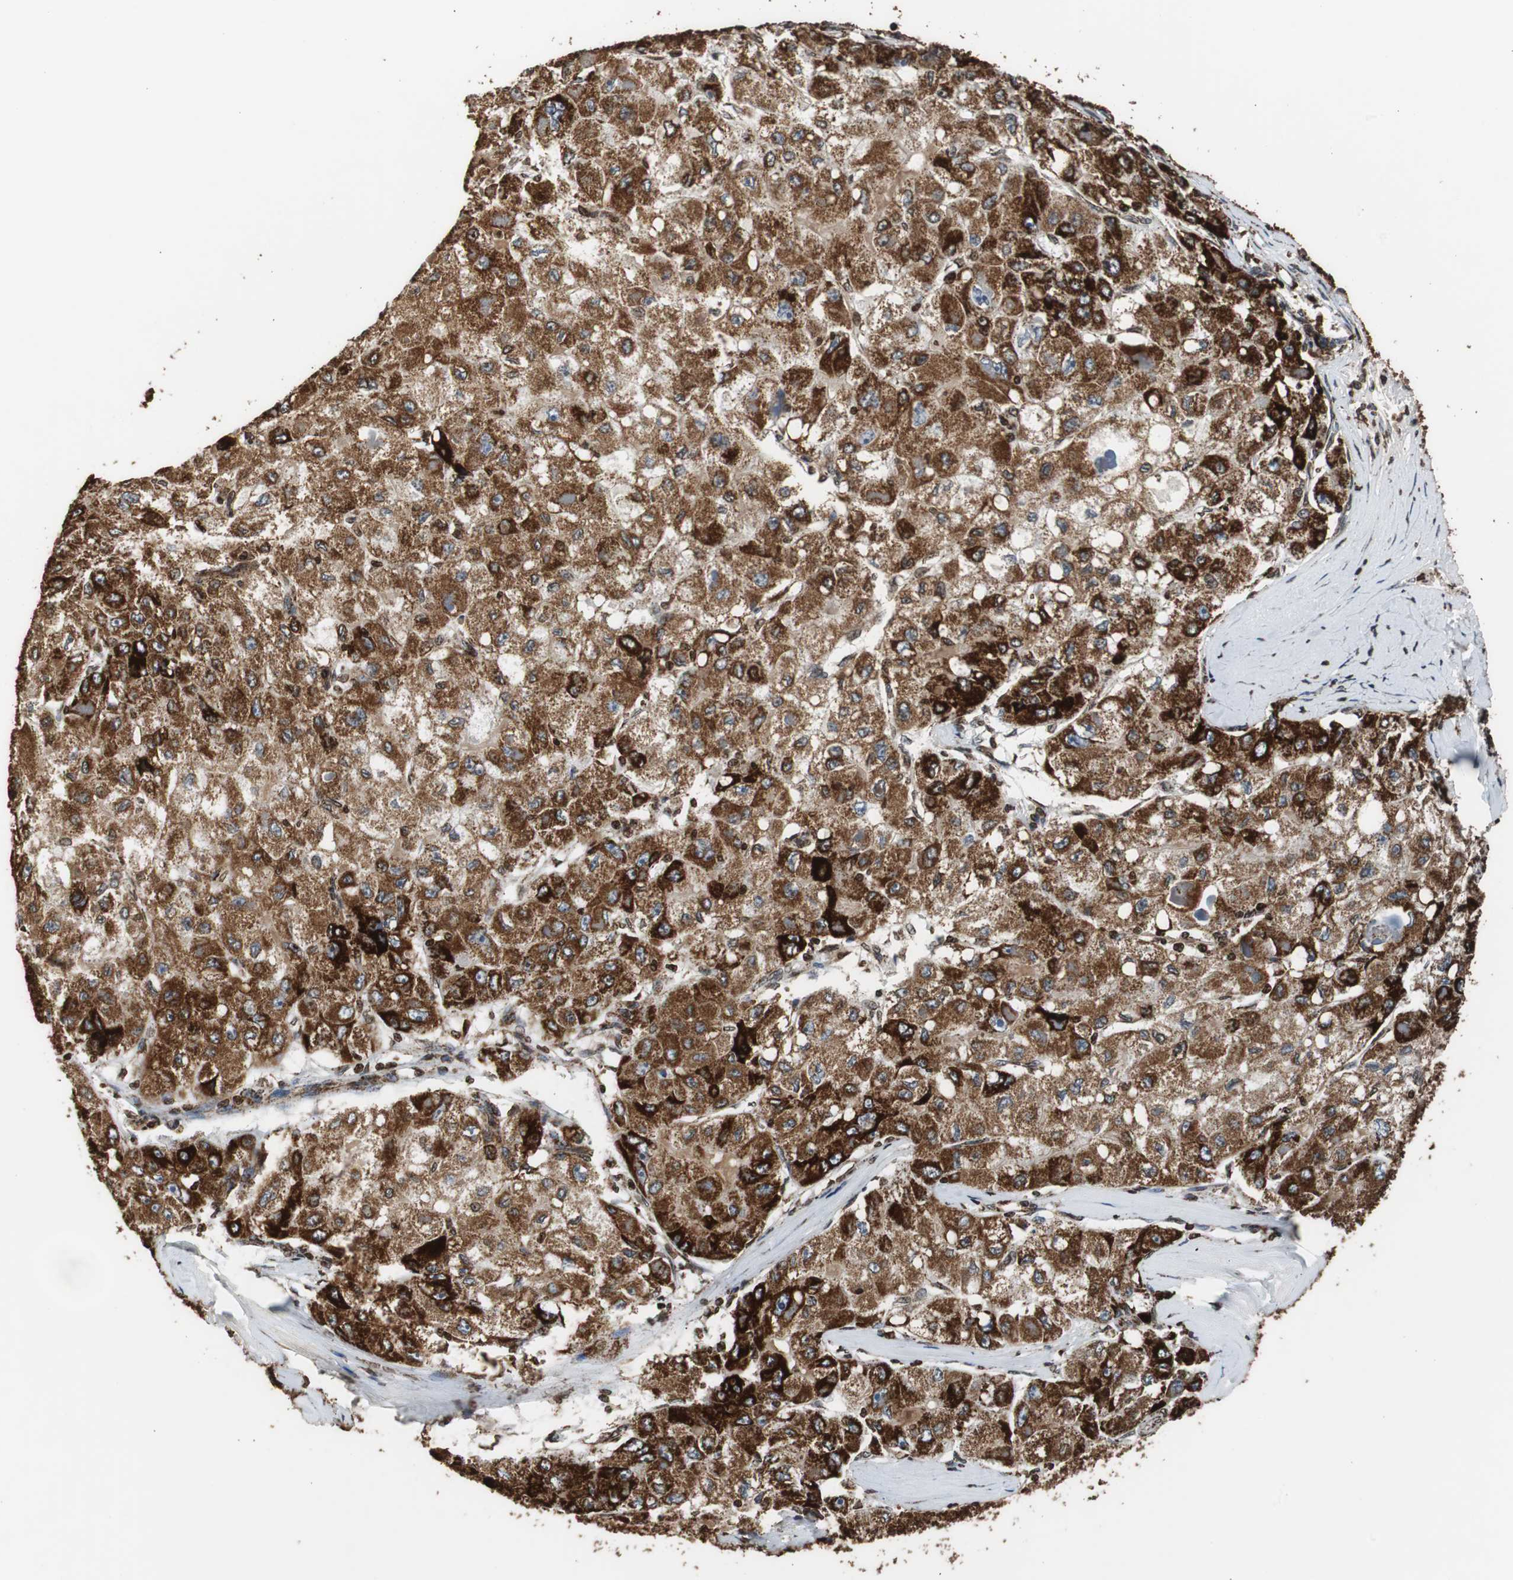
{"staining": {"intensity": "strong", "quantity": ">75%", "location": "cytoplasmic/membranous"}, "tissue": "liver cancer", "cell_type": "Tumor cells", "image_type": "cancer", "snomed": [{"axis": "morphology", "description": "Carcinoma, Hepatocellular, NOS"}, {"axis": "topography", "description": "Liver"}], "caption": "Hepatocellular carcinoma (liver) stained with a protein marker exhibits strong staining in tumor cells.", "gene": "HSPA9", "patient": {"sex": "male", "age": 80}}